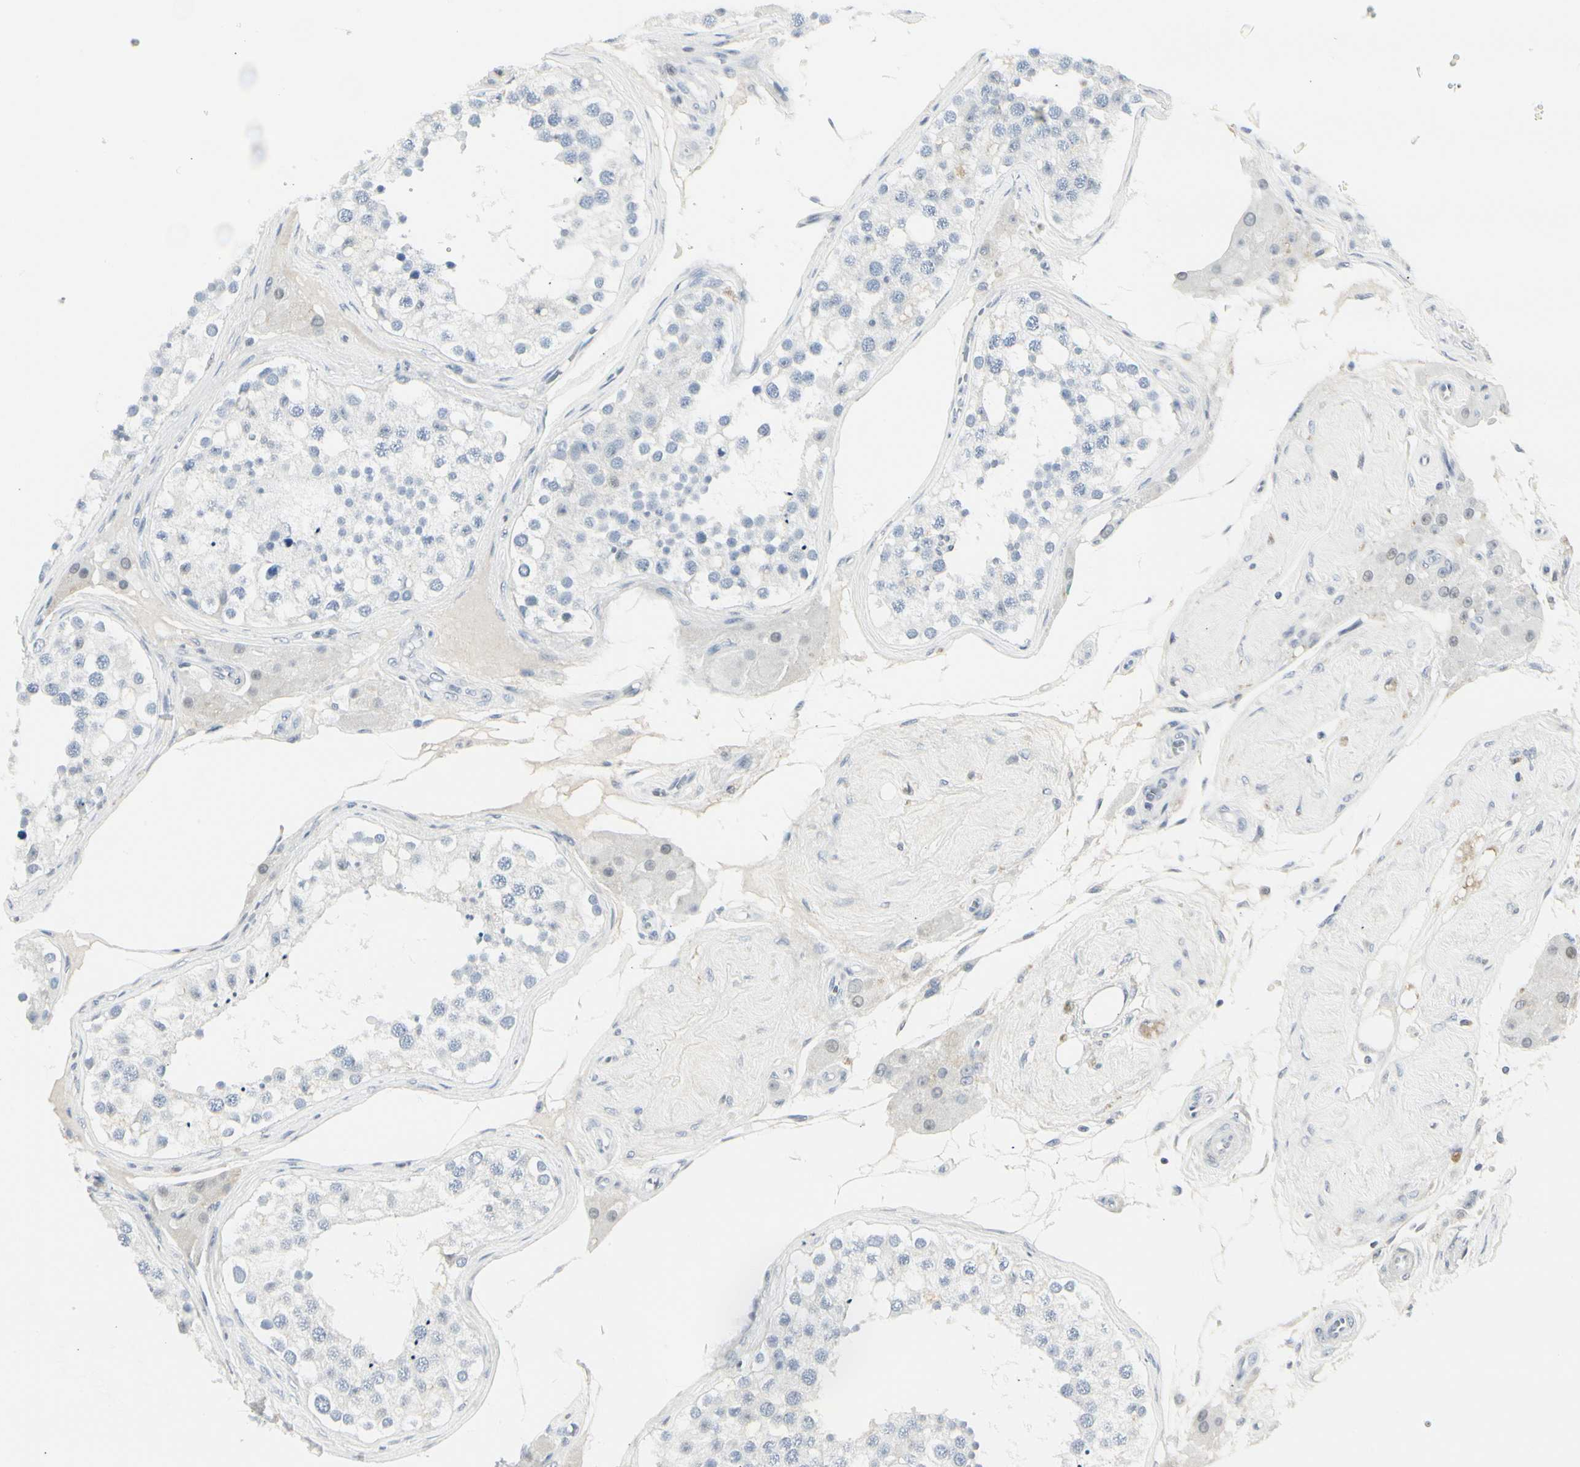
{"staining": {"intensity": "negative", "quantity": "none", "location": "none"}, "tissue": "testis", "cell_type": "Cells in seminiferous ducts", "image_type": "normal", "snomed": [{"axis": "morphology", "description": "Normal tissue, NOS"}, {"axis": "topography", "description": "Testis"}], "caption": "Immunohistochemistry (IHC) image of unremarkable testis: human testis stained with DAB (3,3'-diaminobenzidine) exhibits no significant protein expression in cells in seminiferous ducts. (DAB IHC, high magnification).", "gene": "ZBTB7B", "patient": {"sex": "male", "age": 68}}